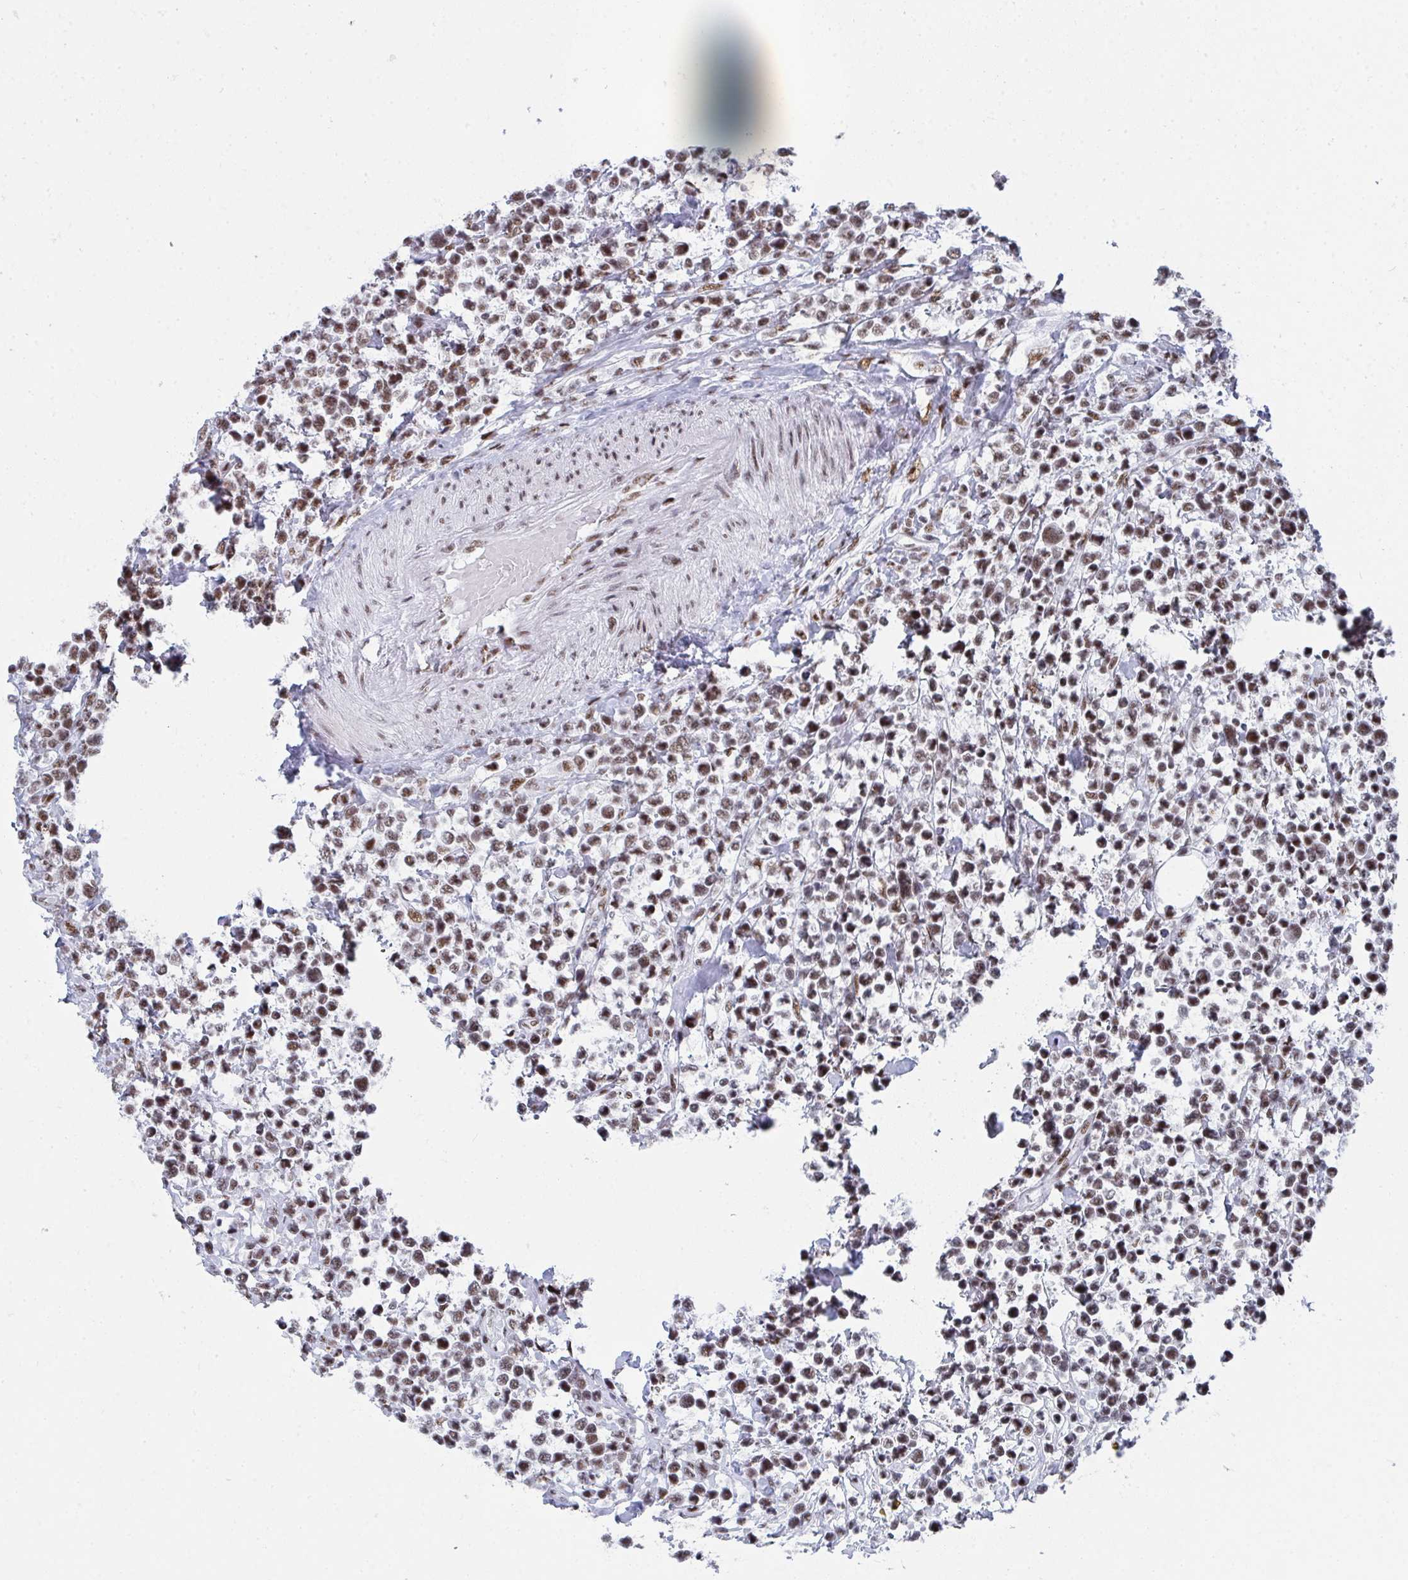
{"staining": {"intensity": "weak", "quantity": "25%-75%", "location": "nuclear"}, "tissue": "lymphoma", "cell_type": "Tumor cells", "image_type": "cancer", "snomed": [{"axis": "morphology", "description": "Malignant lymphoma, non-Hodgkin's type, High grade"}, {"axis": "topography", "description": "Soft tissue"}], "caption": "This image exhibits IHC staining of lymphoma, with low weak nuclear staining in approximately 25%-75% of tumor cells.", "gene": "SNRNP70", "patient": {"sex": "female", "age": 56}}